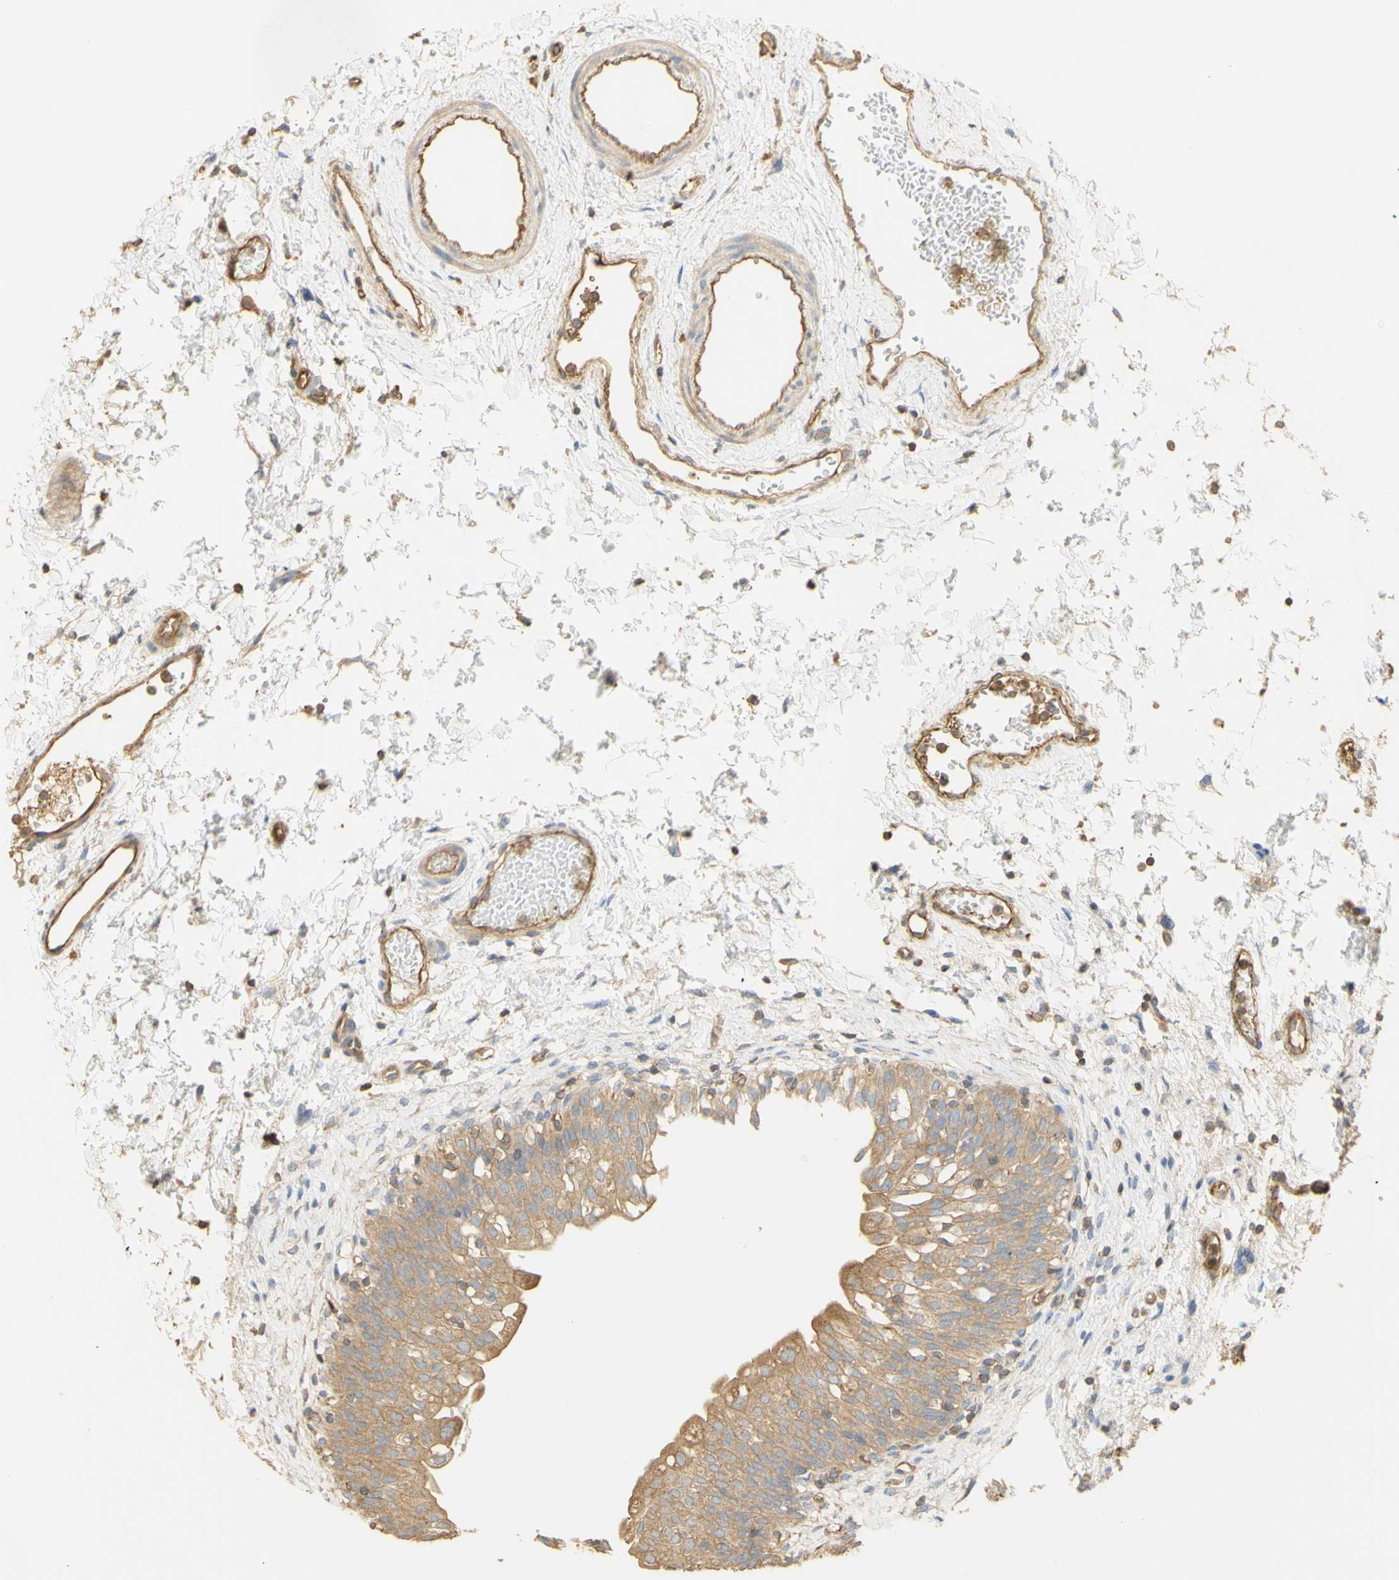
{"staining": {"intensity": "moderate", "quantity": ">75%", "location": "cytoplasmic/membranous"}, "tissue": "urinary bladder", "cell_type": "Urothelial cells", "image_type": "normal", "snomed": [{"axis": "morphology", "description": "Normal tissue, NOS"}, {"axis": "topography", "description": "Urinary bladder"}], "caption": "Urinary bladder stained with a brown dye demonstrates moderate cytoplasmic/membranous positive expression in approximately >75% of urothelial cells.", "gene": "KCNE4", "patient": {"sex": "male", "age": 55}}